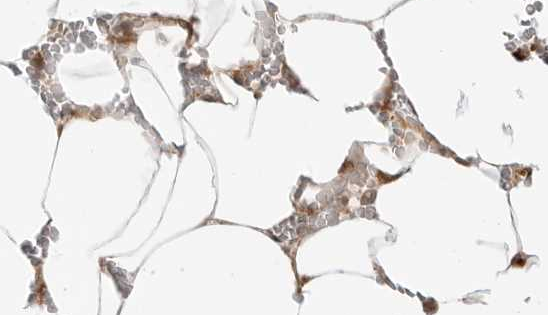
{"staining": {"intensity": "strong", "quantity": ">75%", "location": "cytoplasmic/membranous,nuclear"}, "tissue": "bone marrow", "cell_type": "Hematopoietic cells", "image_type": "normal", "snomed": [{"axis": "morphology", "description": "Normal tissue, NOS"}, {"axis": "topography", "description": "Bone marrow"}], "caption": "Hematopoietic cells demonstrate strong cytoplasmic/membranous,nuclear staining in approximately >75% of cells in unremarkable bone marrow.", "gene": "TIPRL", "patient": {"sex": "male", "age": 70}}